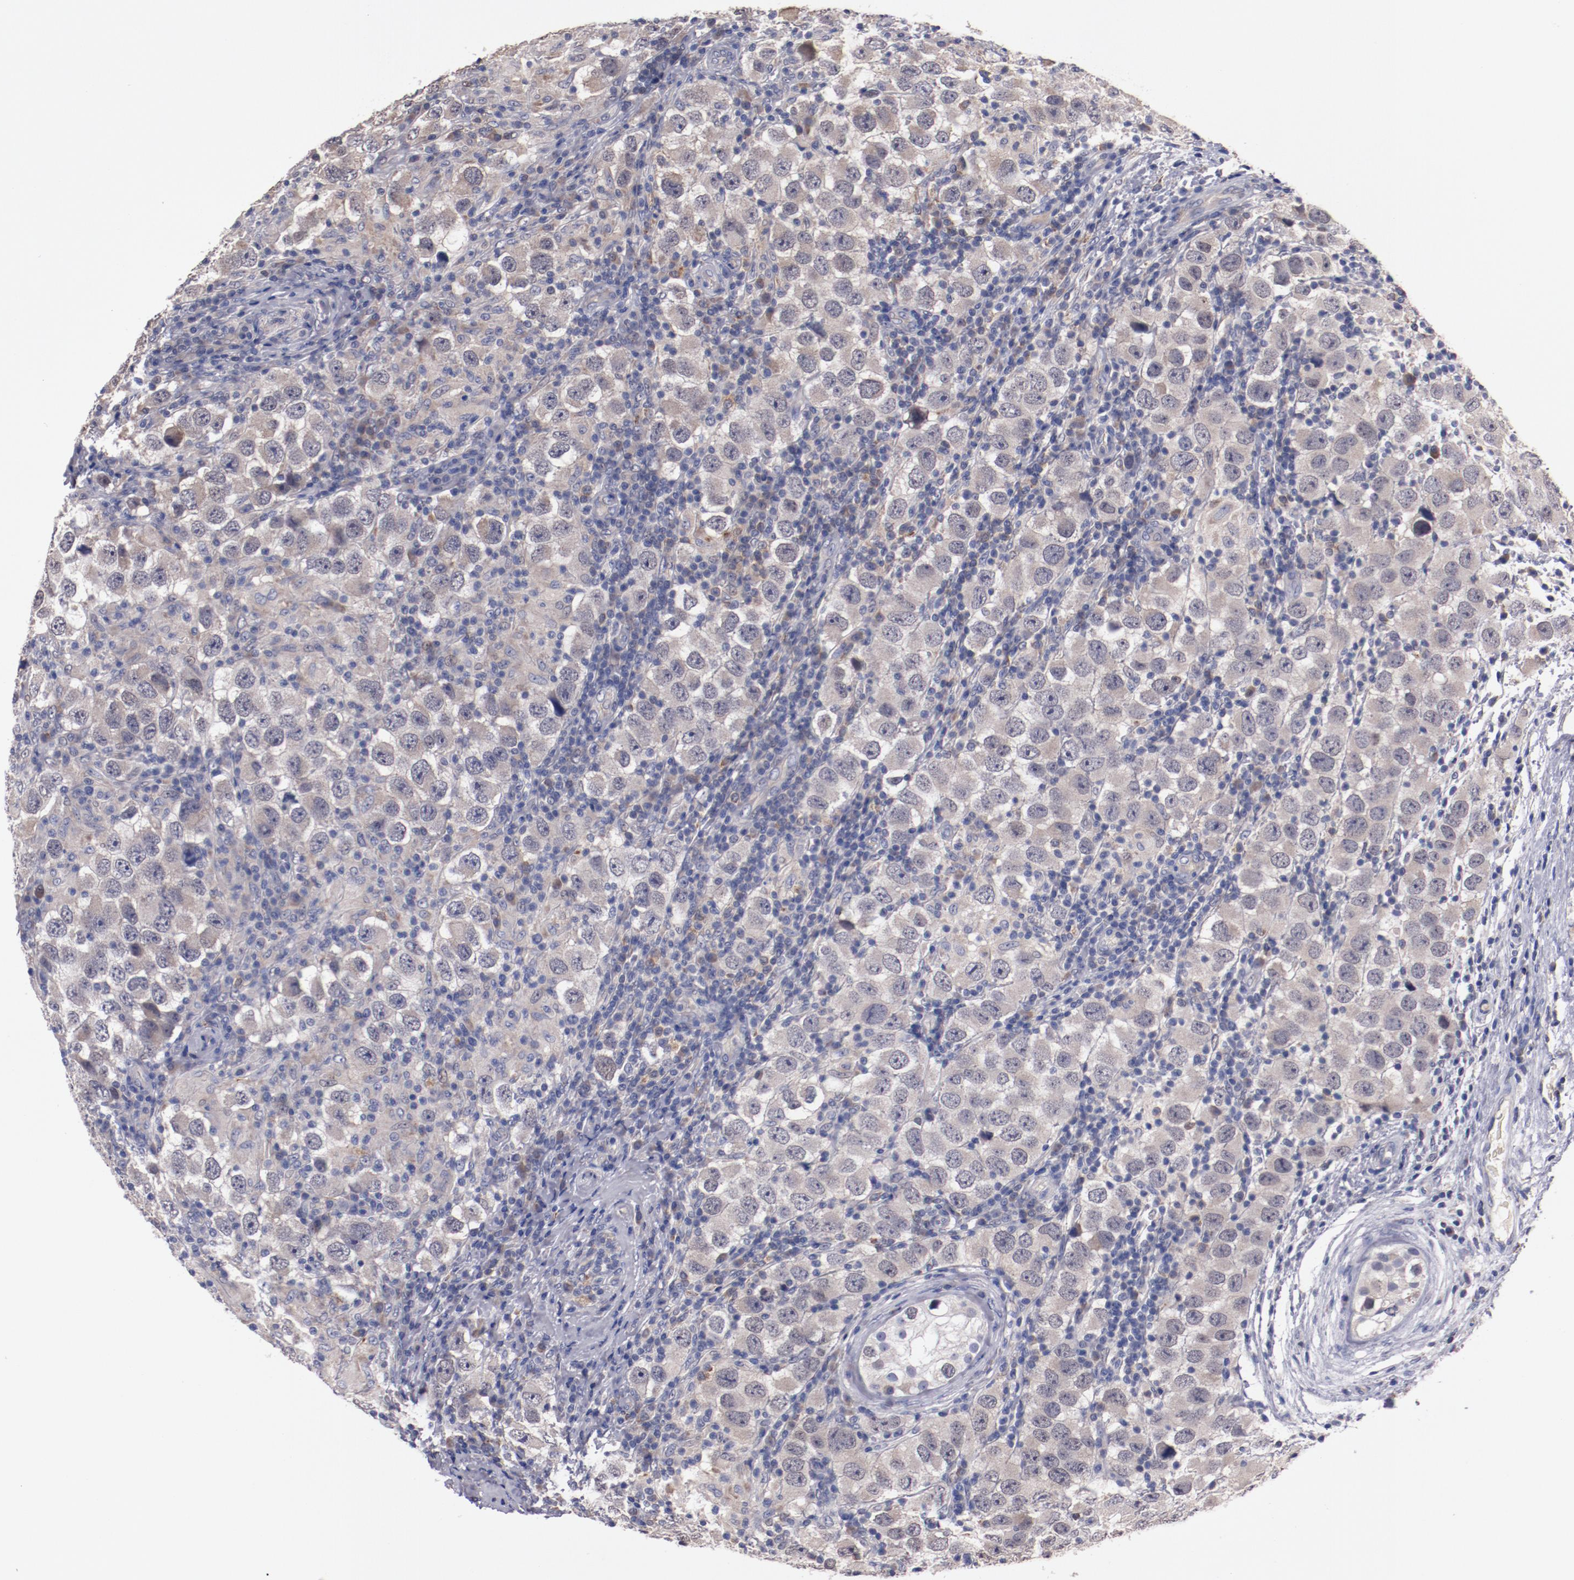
{"staining": {"intensity": "weak", "quantity": "<25%", "location": "cytoplasmic/membranous"}, "tissue": "testis cancer", "cell_type": "Tumor cells", "image_type": "cancer", "snomed": [{"axis": "morphology", "description": "Carcinoma, Embryonal, NOS"}, {"axis": "topography", "description": "Testis"}], "caption": "A photomicrograph of embryonal carcinoma (testis) stained for a protein exhibits no brown staining in tumor cells.", "gene": "FAM81A", "patient": {"sex": "male", "age": 21}}